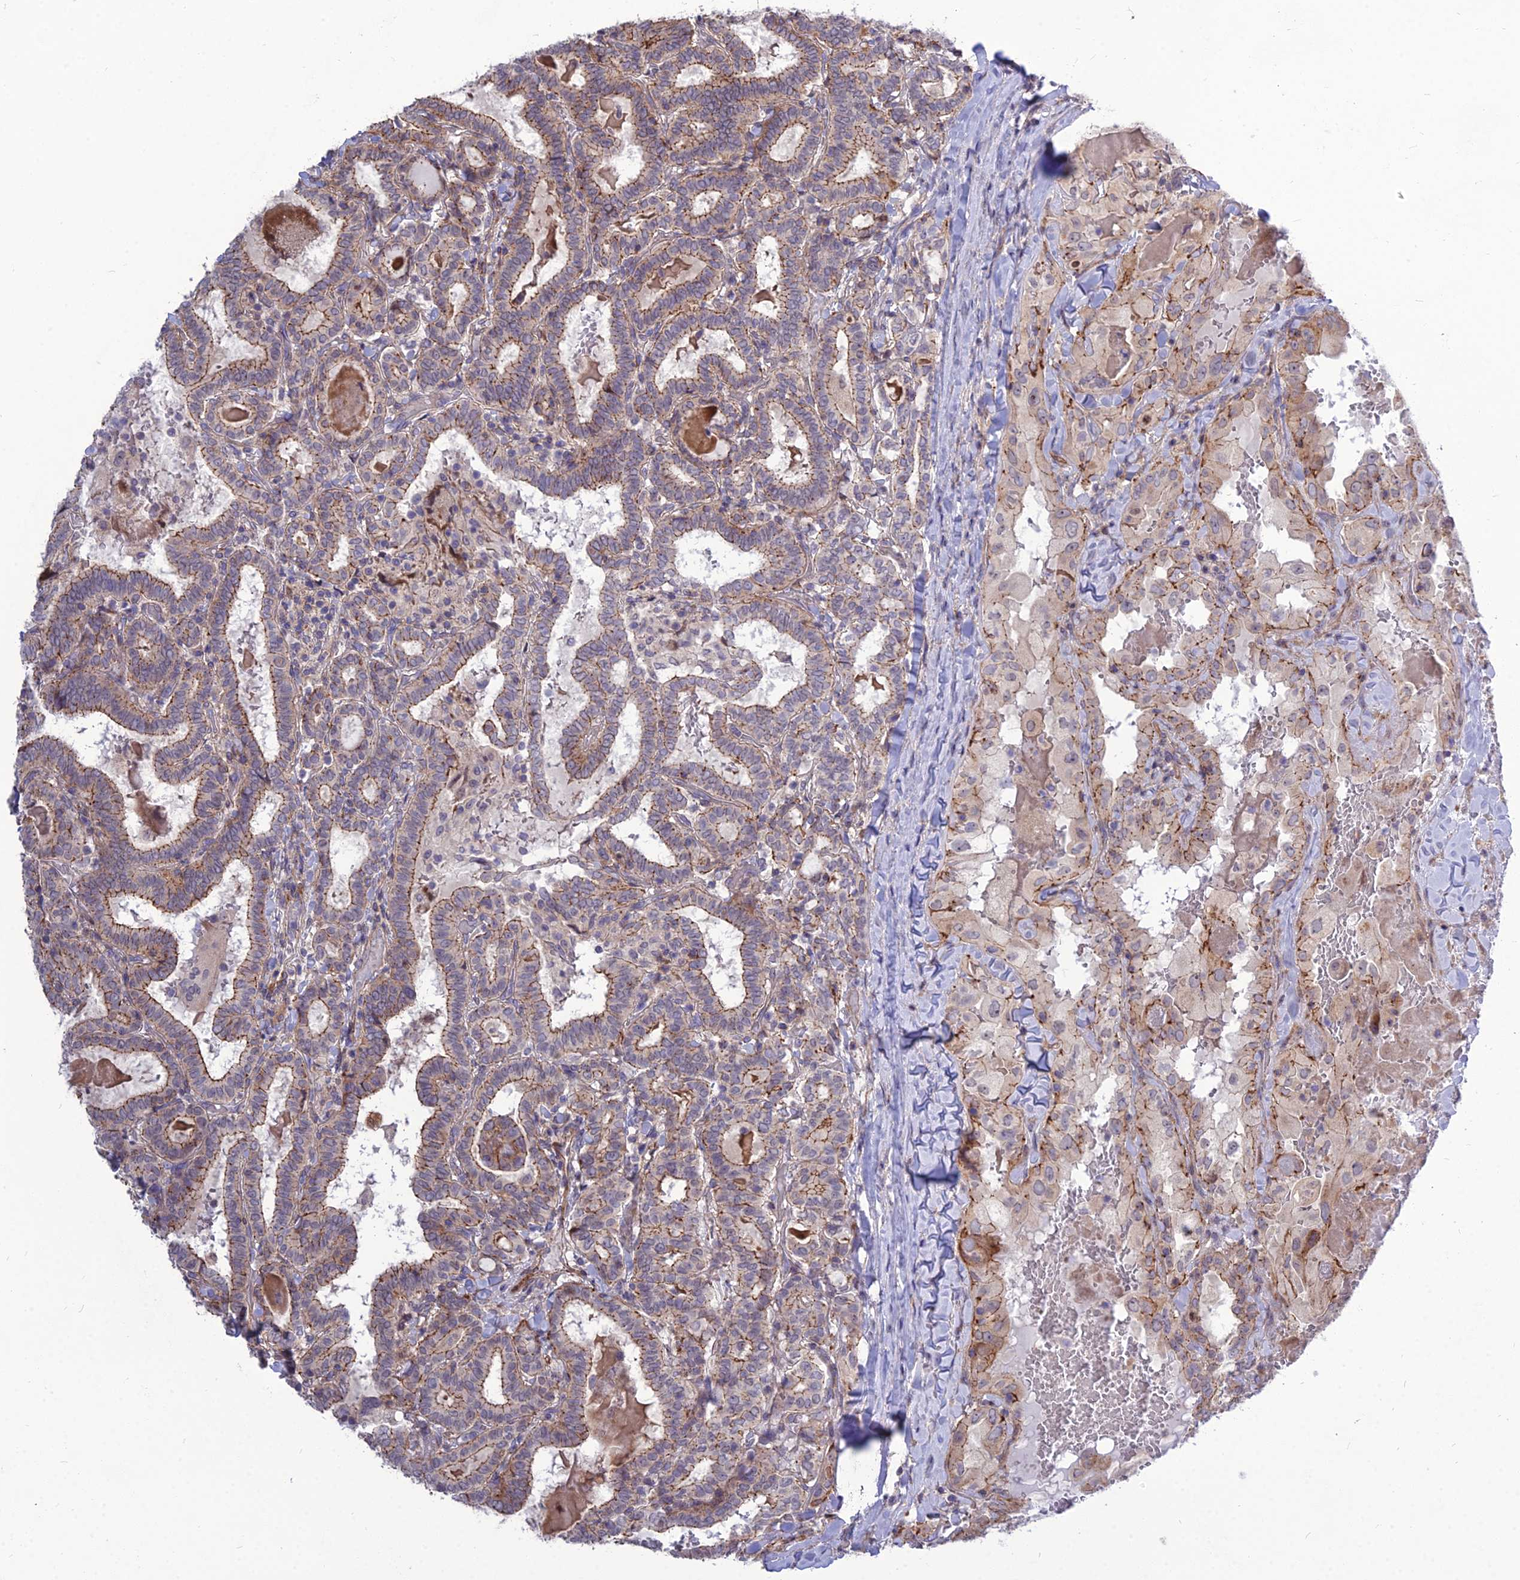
{"staining": {"intensity": "moderate", "quantity": "25%-75%", "location": "cytoplasmic/membranous"}, "tissue": "thyroid cancer", "cell_type": "Tumor cells", "image_type": "cancer", "snomed": [{"axis": "morphology", "description": "Papillary adenocarcinoma, NOS"}, {"axis": "topography", "description": "Thyroid gland"}], "caption": "A high-resolution photomicrograph shows immunohistochemistry staining of papillary adenocarcinoma (thyroid), which demonstrates moderate cytoplasmic/membranous positivity in about 25%-75% of tumor cells.", "gene": "TSPYL2", "patient": {"sex": "female", "age": 72}}